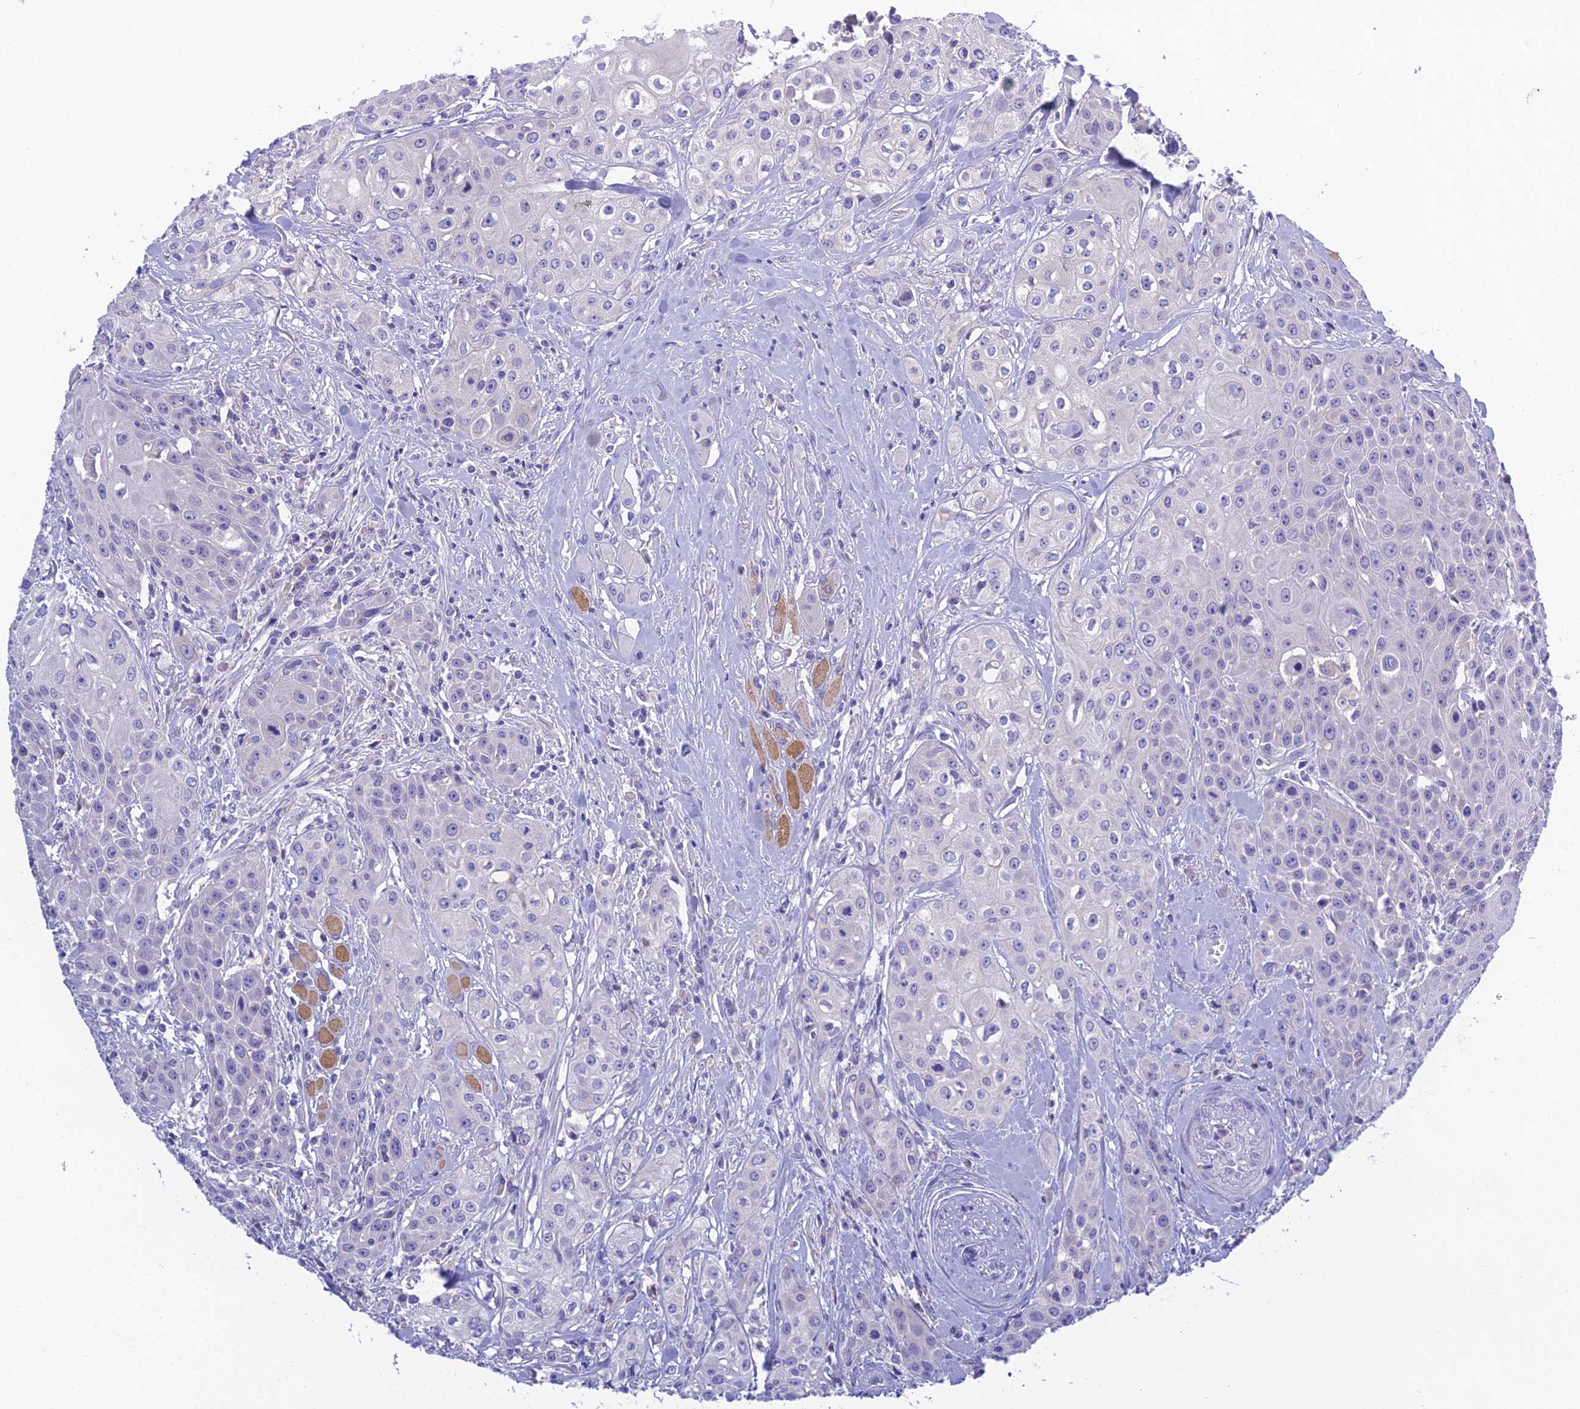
{"staining": {"intensity": "negative", "quantity": "none", "location": "none"}, "tissue": "head and neck cancer", "cell_type": "Tumor cells", "image_type": "cancer", "snomed": [{"axis": "morphology", "description": "Squamous cell carcinoma, NOS"}, {"axis": "topography", "description": "Oral tissue"}, {"axis": "topography", "description": "Head-Neck"}], "caption": "High power microscopy histopathology image of an immunohistochemistry photomicrograph of head and neck cancer, revealing no significant expression in tumor cells. (DAB (3,3'-diaminobenzidine) IHC, high magnification).", "gene": "KIAA0408", "patient": {"sex": "female", "age": 82}}